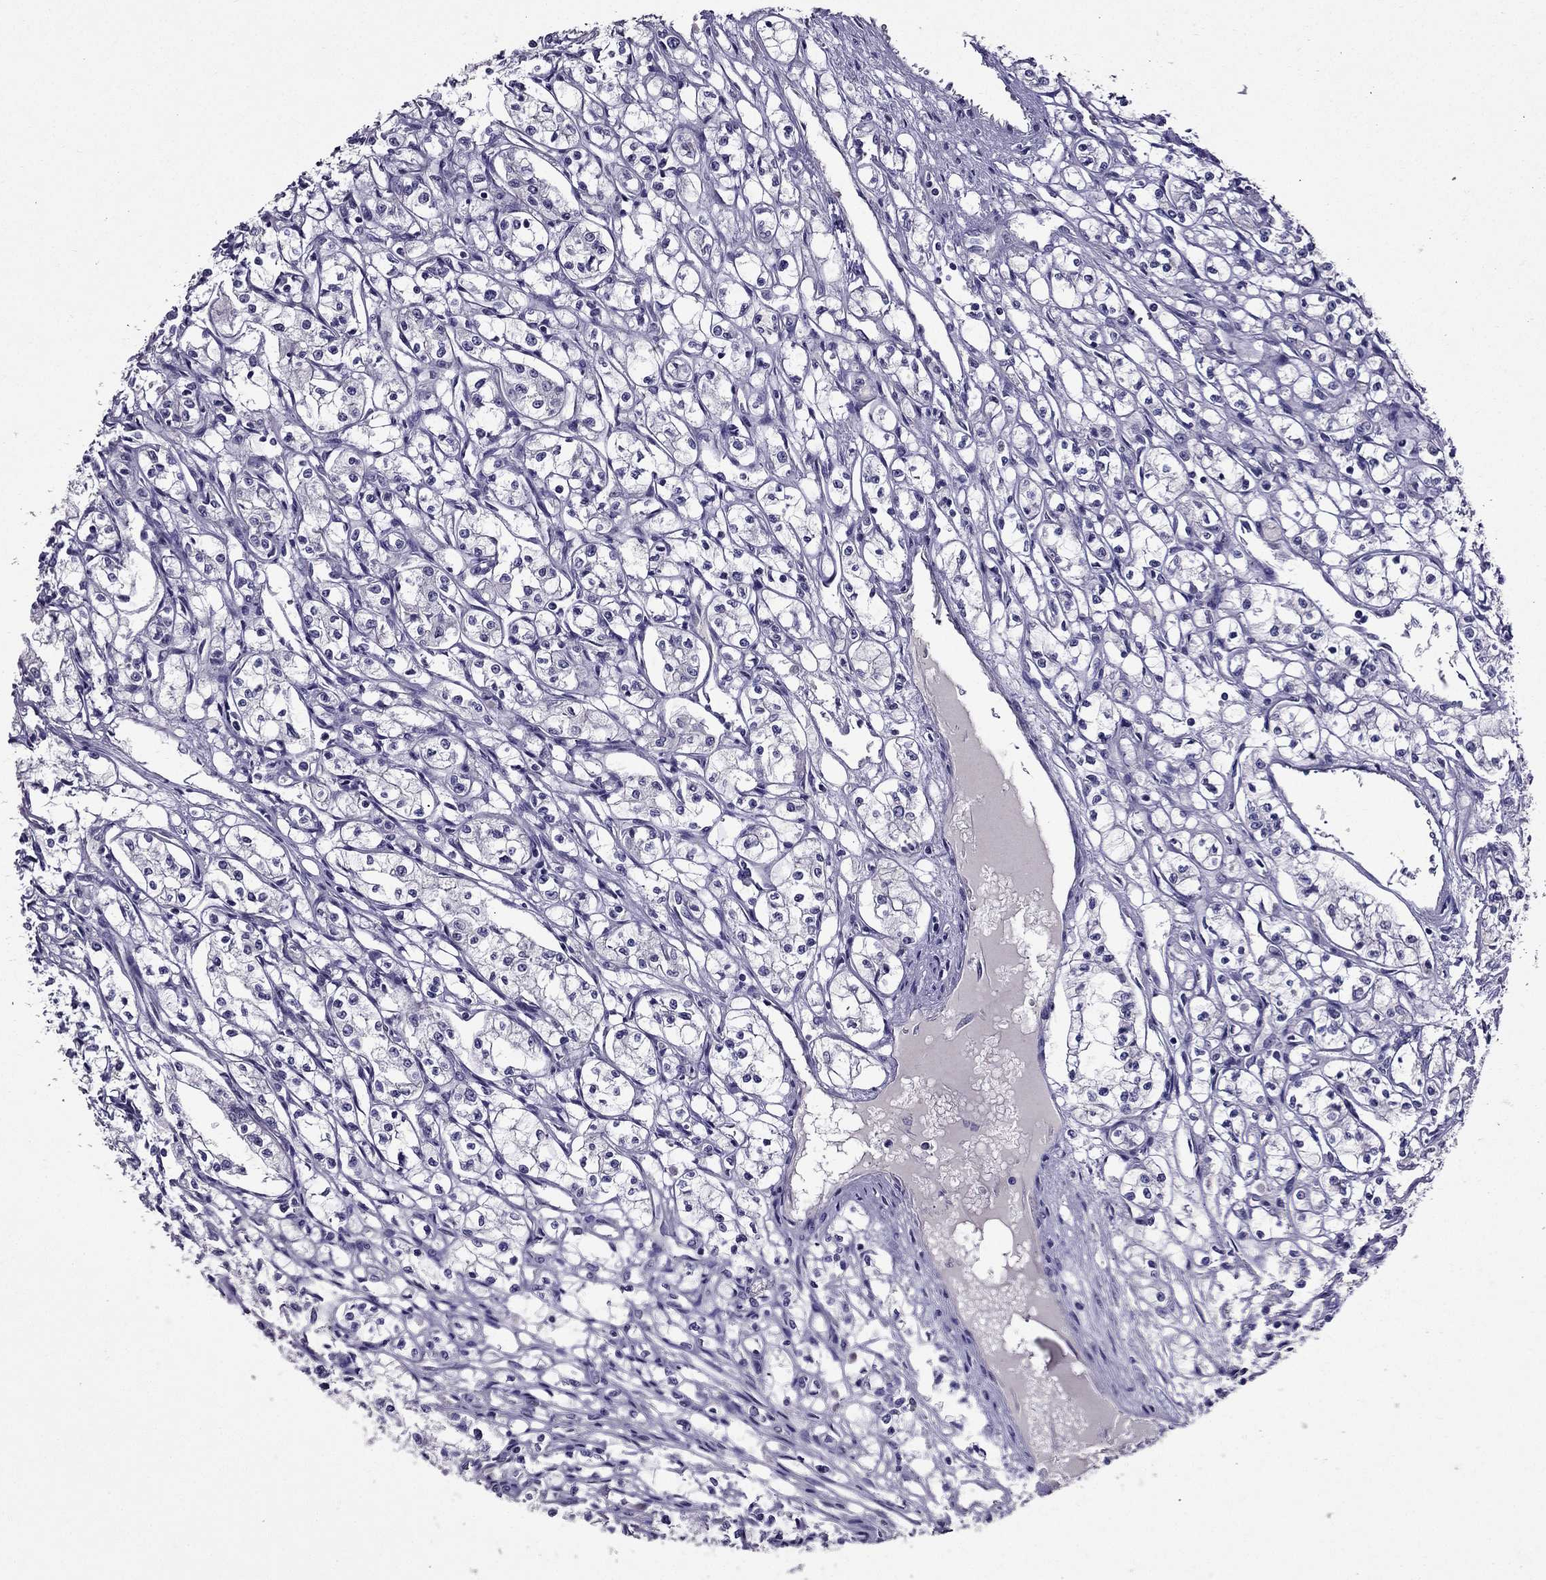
{"staining": {"intensity": "negative", "quantity": "none", "location": "none"}, "tissue": "renal cancer", "cell_type": "Tumor cells", "image_type": "cancer", "snomed": [{"axis": "morphology", "description": "Adenocarcinoma, NOS"}, {"axis": "topography", "description": "Kidney"}], "caption": "Image shows no protein positivity in tumor cells of renal adenocarcinoma tissue. The staining is performed using DAB brown chromogen with nuclei counter-stained in using hematoxylin.", "gene": "DUSP15", "patient": {"sex": "male", "age": 56}}